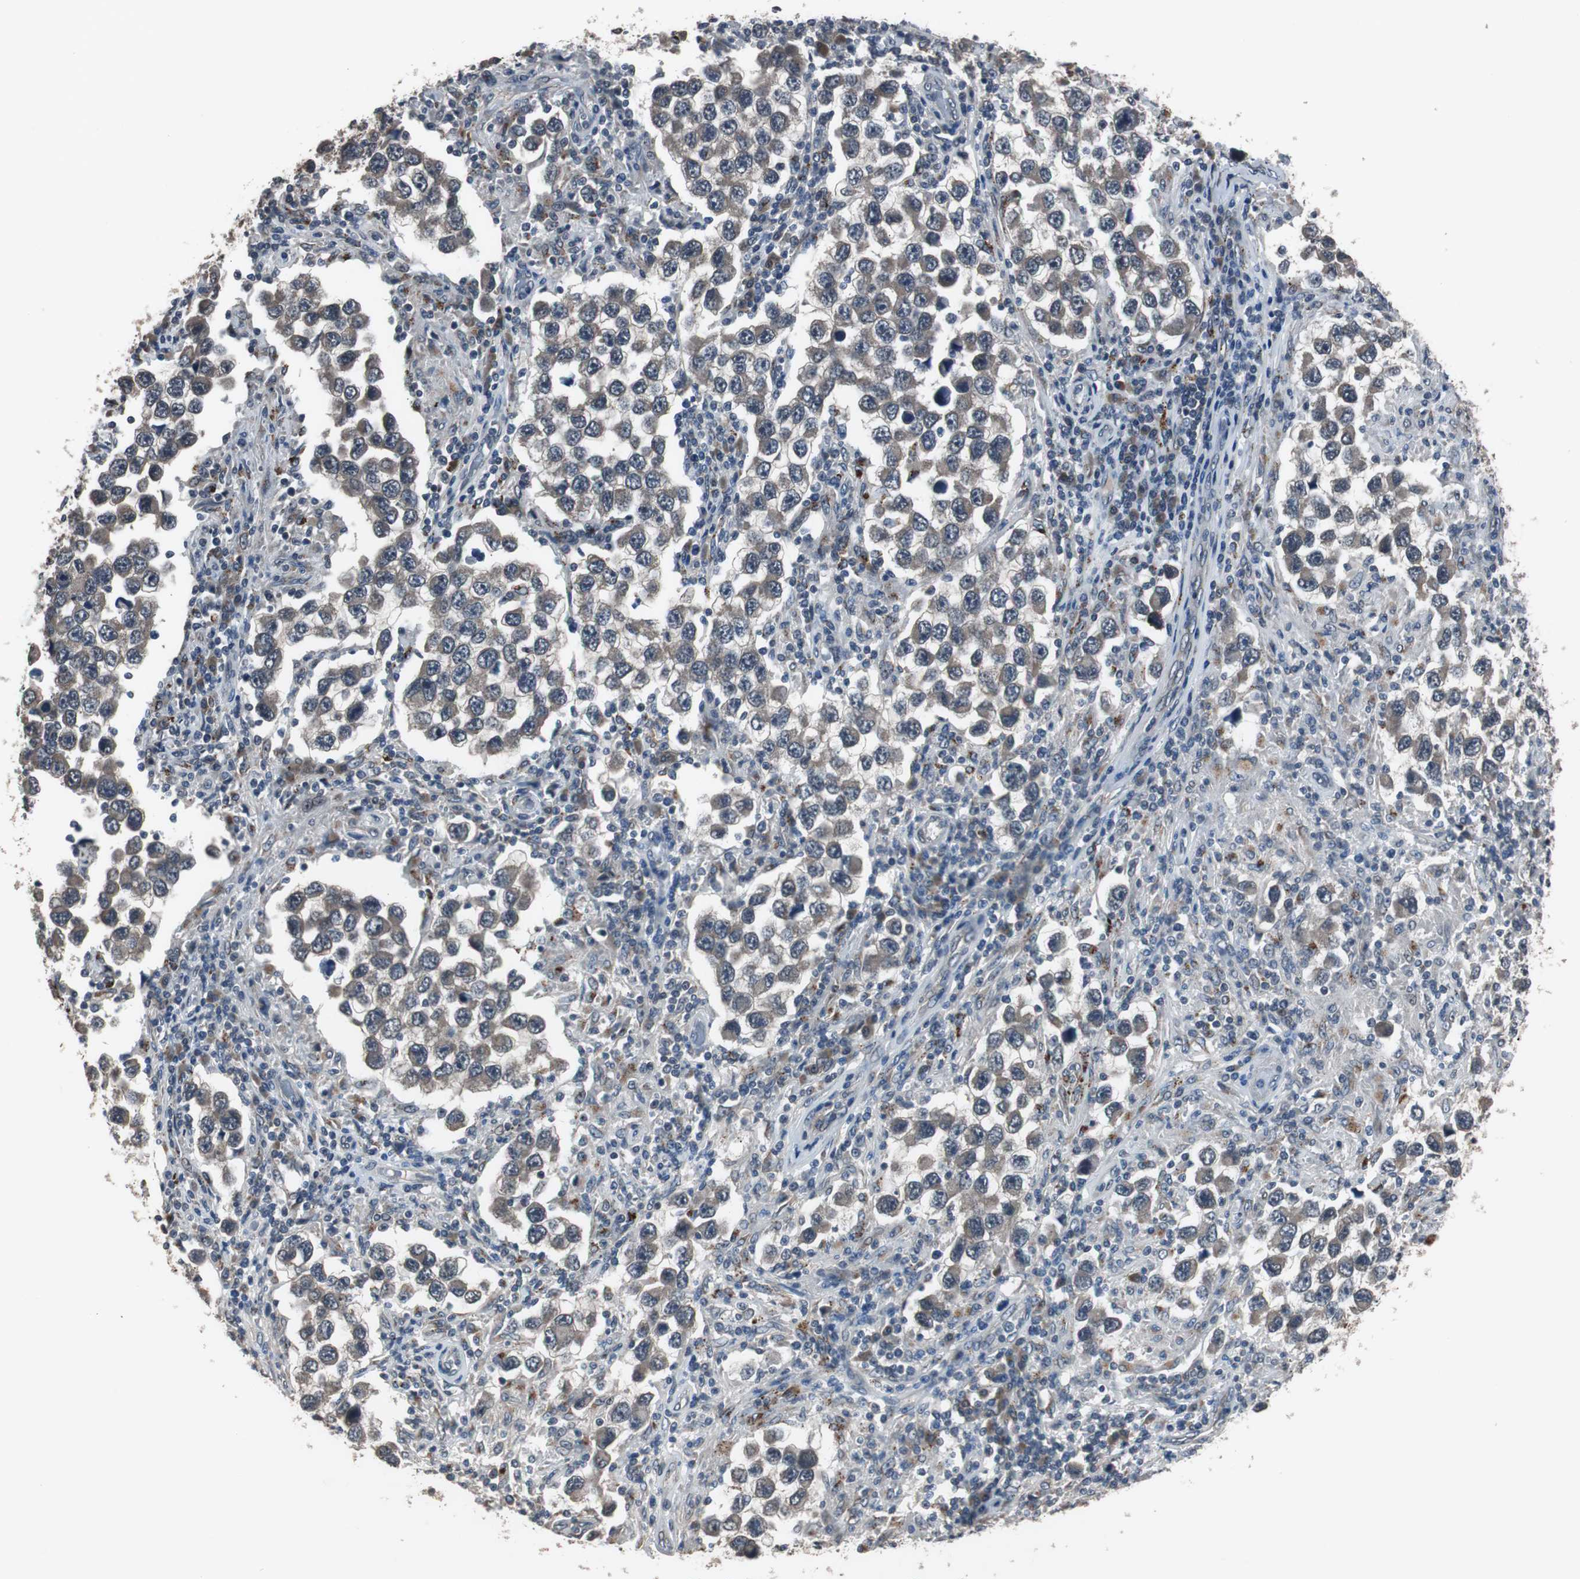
{"staining": {"intensity": "weak", "quantity": ">75%", "location": "cytoplasmic/membranous"}, "tissue": "testis cancer", "cell_type": "Tumor cells", "image_type": "cancer", "snomed": [{"axis": "morphology", "description": "Carcinoma, Embryonal, NOS"}, {"axis": "topography", "description": "Testis"}], "caption": "Human testis cancer (embryonal carcinoma) stained with a protein marker displays weak staining in tumor cells.", "gene": "BOLA1", "patient": {"sex": "male", "age": 21}}